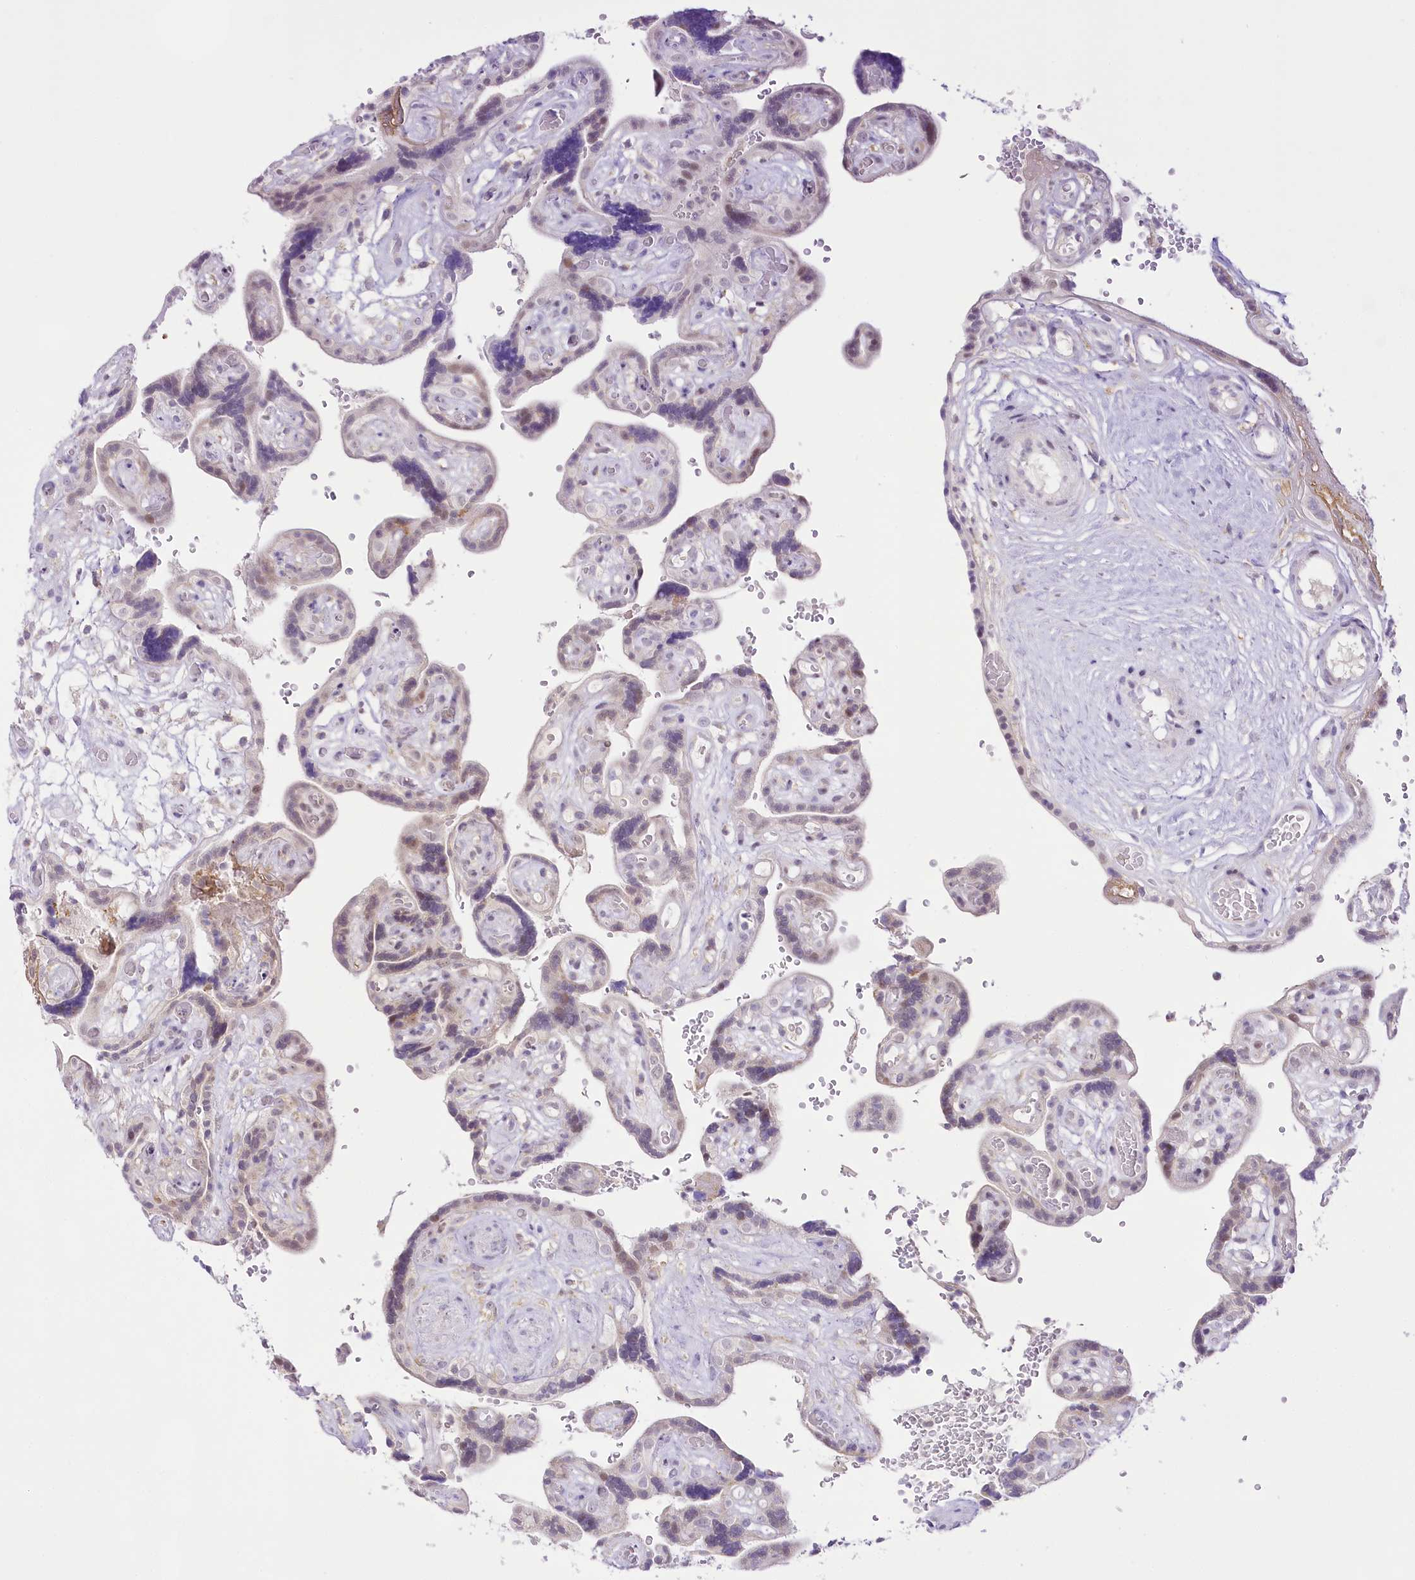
{"staining": {"intensity": "negative", "quantity": "none", "location": "none"}, "tissue": "placenta", "cell_type": "Decidual cells", "image_type": "normal", "snomed": [{"axis": "morphology", "description": "Normal tissue, NOS"}, {"axis": "topography", "description": "Placenta"}], "caption": "Histopathology image shows no significant protein positivity in decidual cells of benign placenta.", "gene": "CCDC30", "patient": {"sex": "female", "age": 30}}